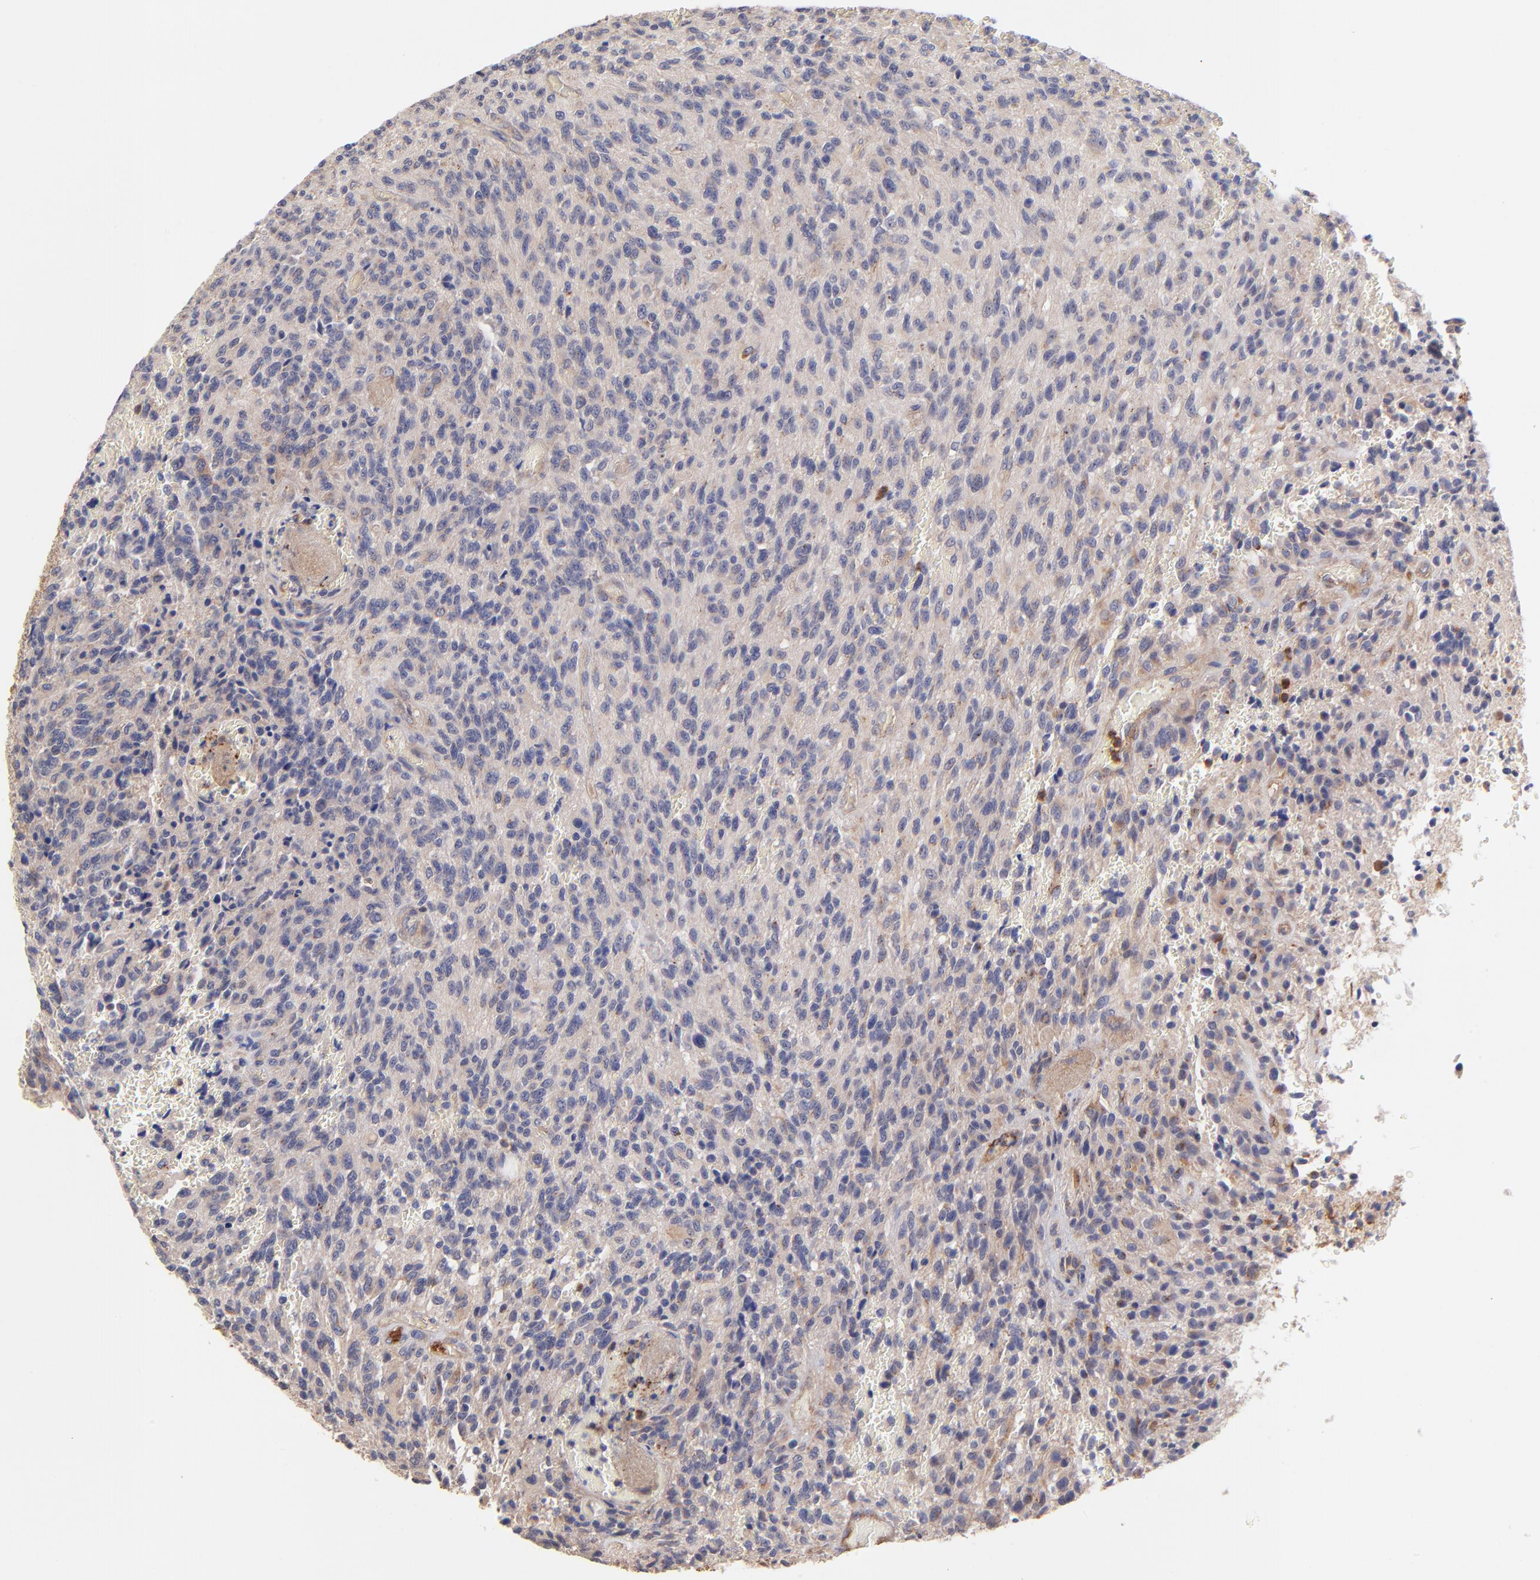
{"staining": {"intensity": "weak", "quantity": "<25%", "location": "cytoplasmic/membranous"}, "tissue": "glioma", "cell_type": "Tumor cells", "image_type": "cancer", "snomed": [{"axis": "morphology", "description": "Normal tissue, NOS"}, {"axis": "morphology", "description": "Glioma, malignant, High grade"}, {"axis": "topography", "description": "Cerebral cortex"}], "caption": "Tumor cells show no significant expression in glioma.", "gene": "ASB7", "patient": {"sex": "male", "age": 56}}